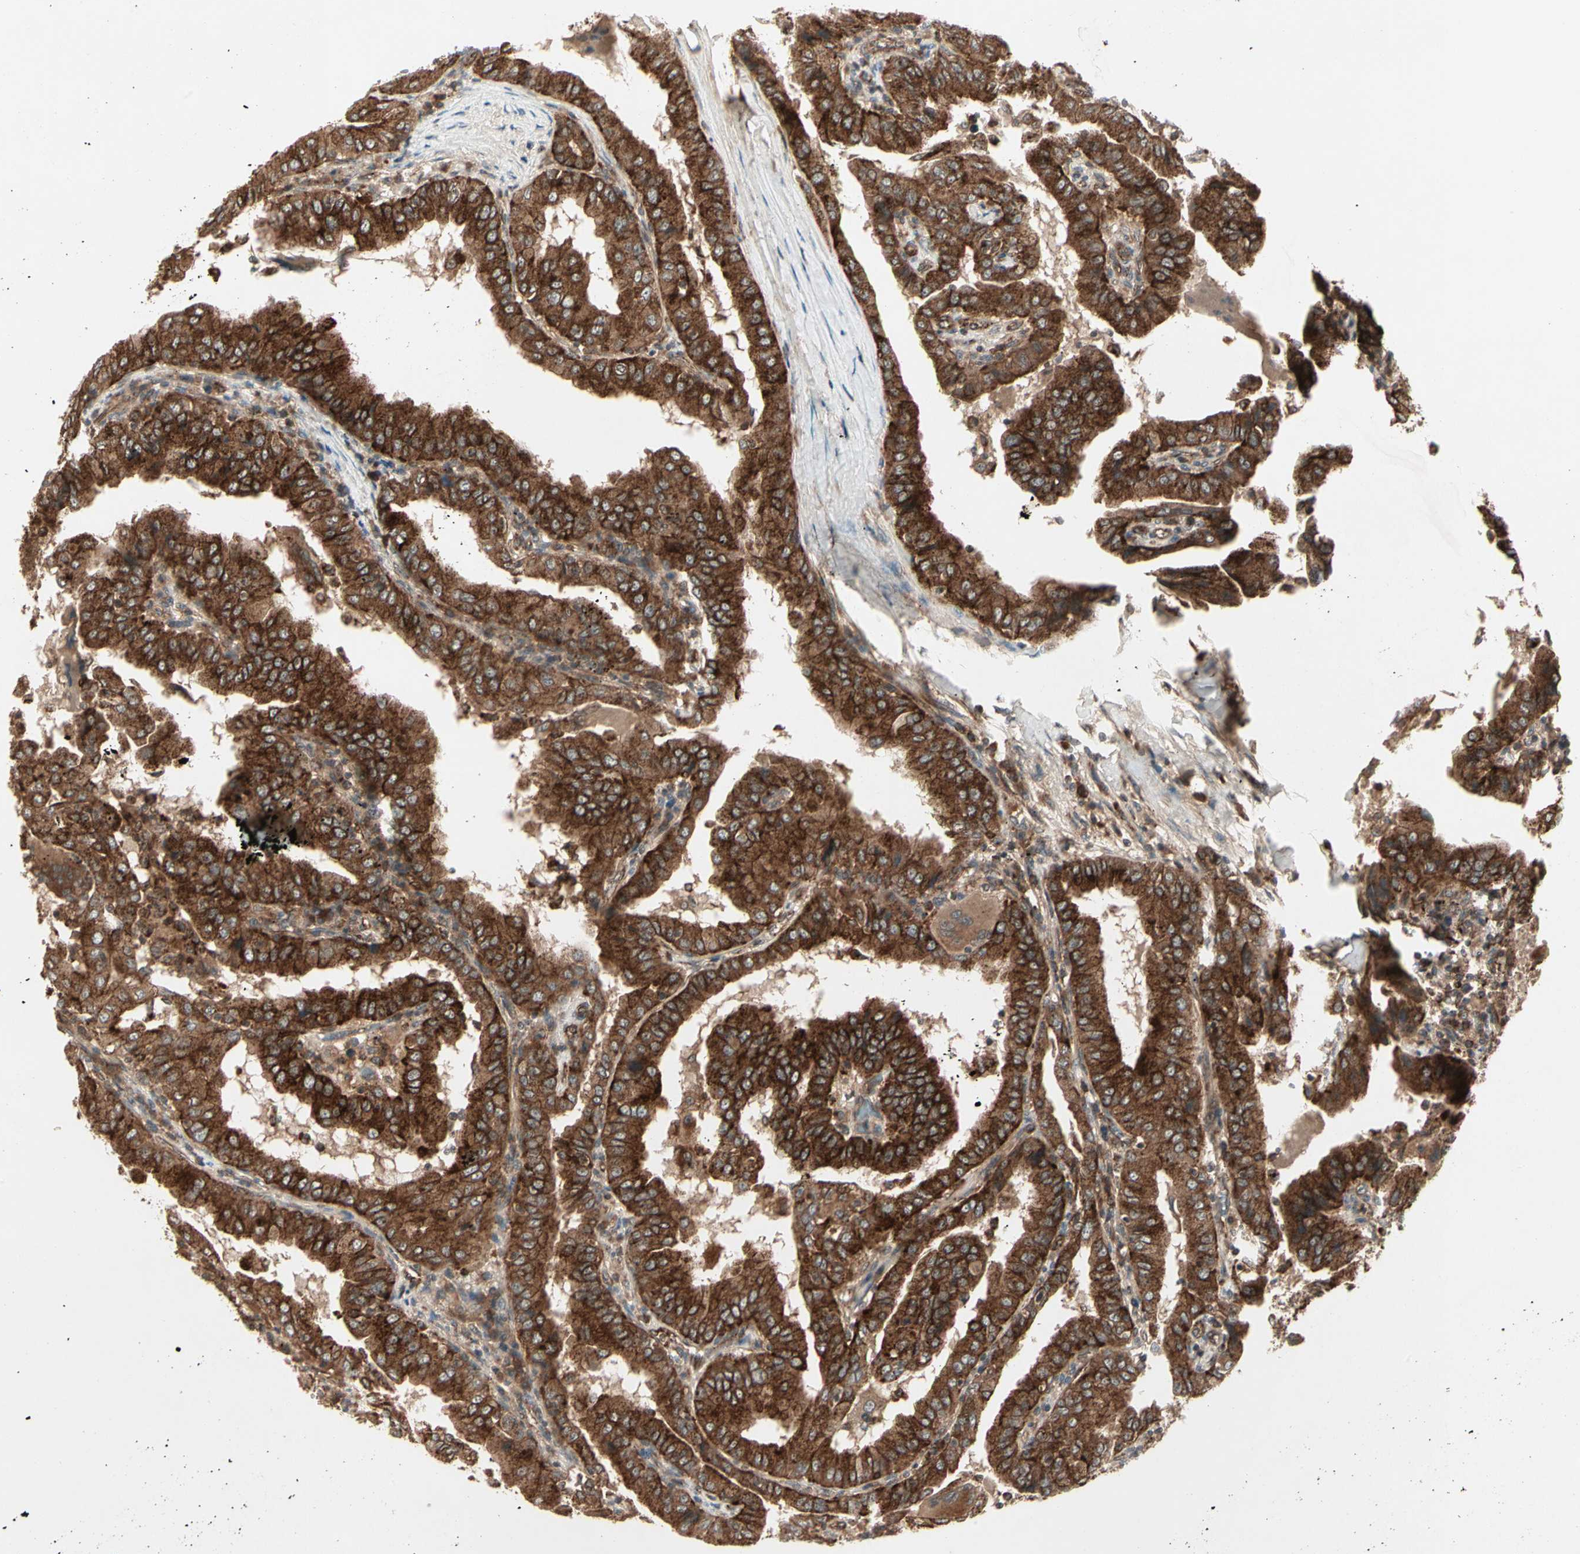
{"staining": {"intensity": "strong", "quantity": ">75%", "location": "cytoplasmic/membranous"}, "tissue": "thyroid cancer", "cell_type": "Tumor cells", "image_type": "cancer", "snomed": [{"axis": "morphology", "description": "Papillary adenocarcinoma, NOS"}, {"axis": "topography", "description": "Thyroid gland"}], "caption": "This histopathology image exhibits thyroid cancer stained with immunohistochemistry (IHC) to label a protein in brown. The cytoplasmic/membranous of tumor cells show strong positivity for the protein. Nuclei are counter-stained blue.", "gene": "FLOT1", "patient": {"sex": "male", "age": 33}}